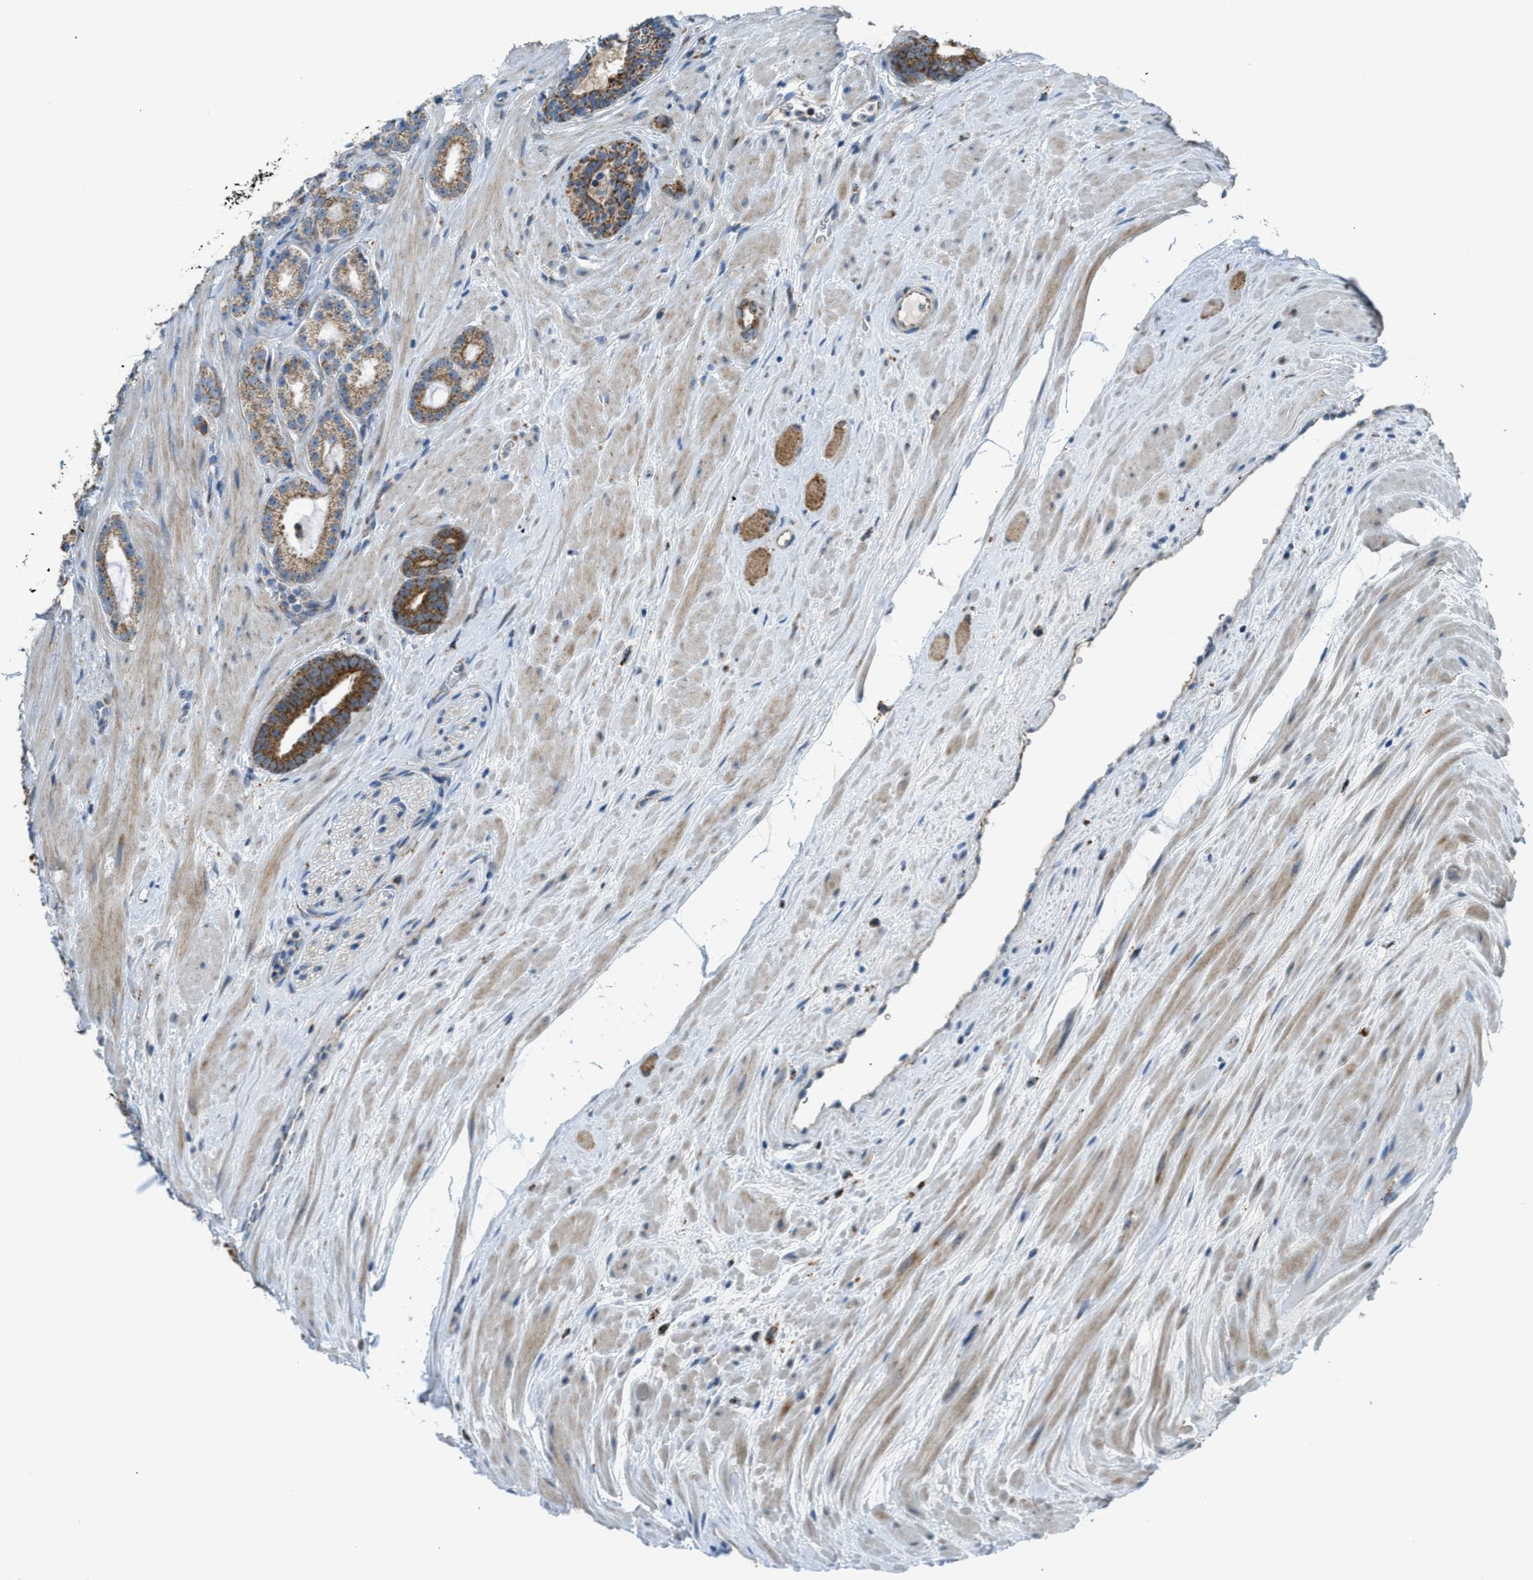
{"staining": {"intensity": "moderate", "quantity": ">75%", "location": "cytoplasmic/membranous"}, "tissue": "prostate cancer", "cell_type": "Tumor cells", "image_type": "cancer", "snomed": [{"axis": "morphology", "description": "Adenocarcinoma, High grade"}, {"axis": "topography", "description": "Prostate"}], "caption": "Immunohistochemical staining of prostate adenocarcinoma (high-grade) demonstrates medium levels of moderate cytoplasmic/membranous protein positivity in about >75% of tumor cells.", "gene": "SMIM20", "patient": {"sex": "male", "age": 60}}